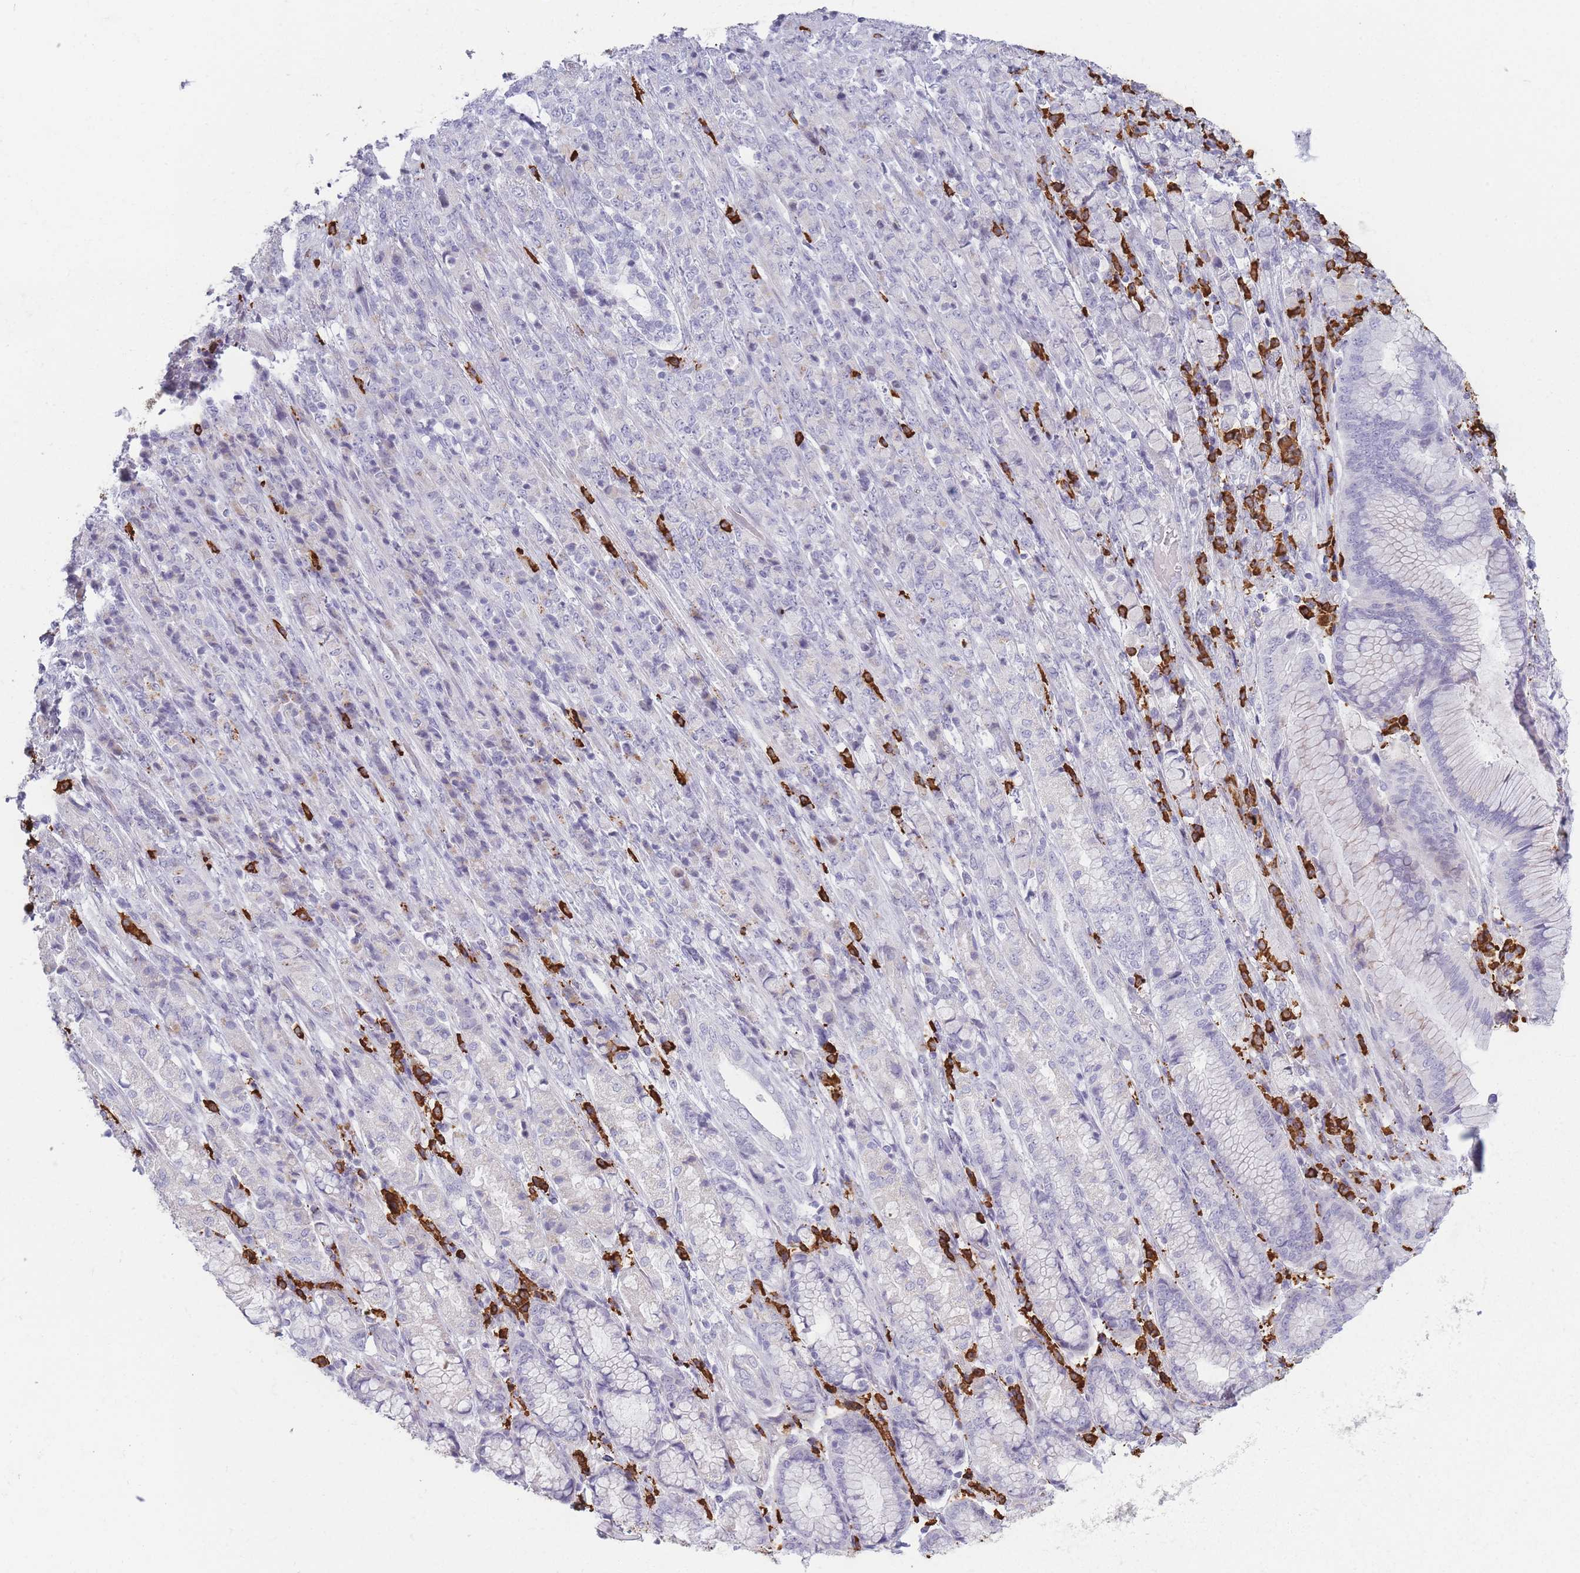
{"staining": {"intensity": "negative", "quantity": "none", "location": "none"}, "tissue": "stomach cancer", "cell_type": "Tumor cells", "image_type": "cancer", "snomed": [{"axis": "morphology", "description": "Adenocarcinoma, NOS"}, {"axis": "topography", "description": "Stomach"}], "caption": "The photomicrograph exhibits no staining of tumor cells in stomach adenocarcinoma. (DAB (3,3'-diaminobenzidine) immunohistochemistry visualized using brightfield microscopy, high magnification).", "gene": "PLEKHG2", "patient": {"sex": "female", "age": 79}}